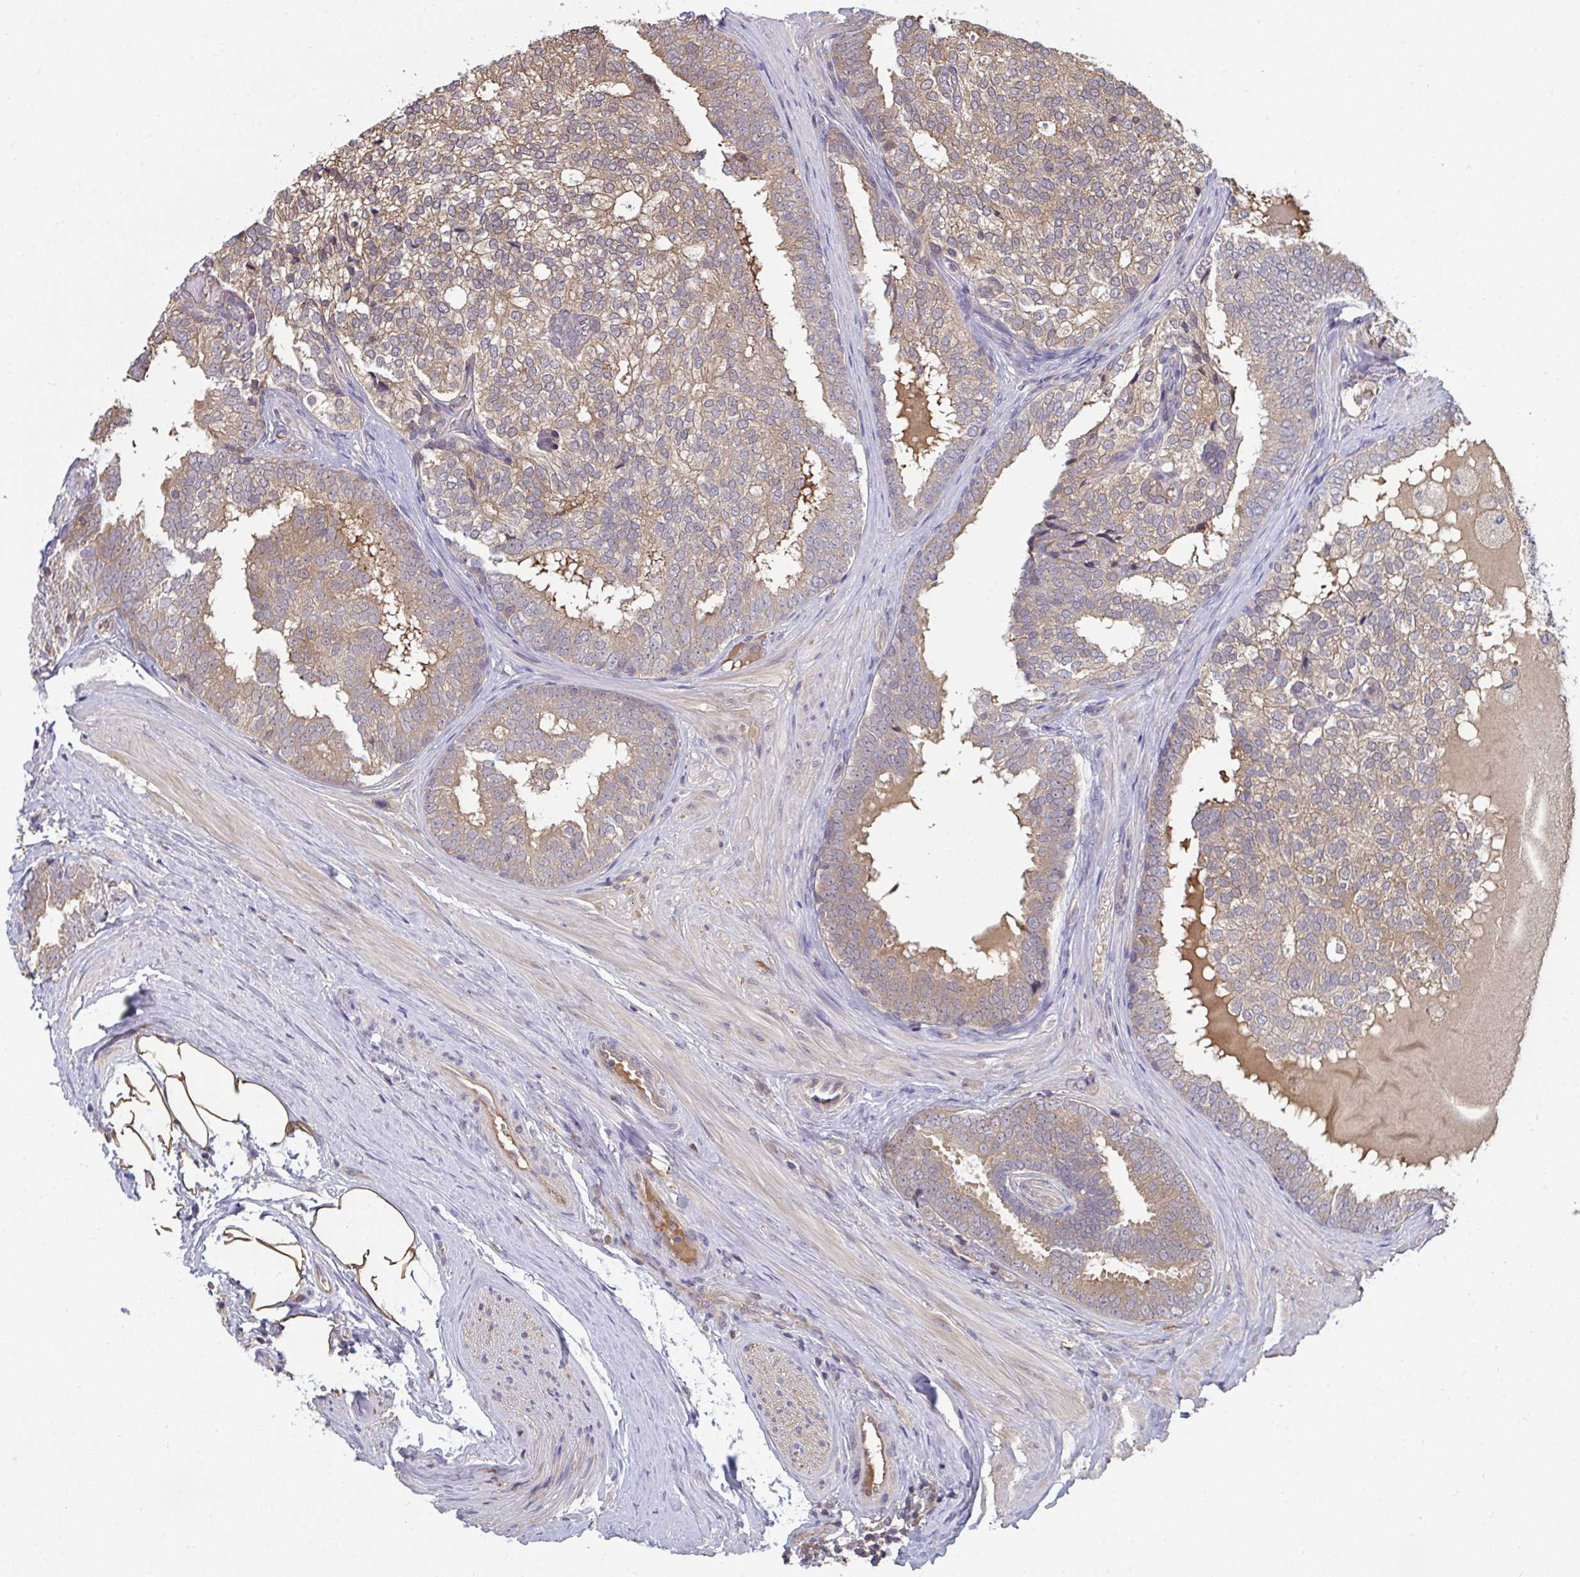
{"staining": {"intensity": "moderate", "quantity": "25%-75%", "location": "cytoplasmic/membranous"}, "tissue": "prostate cancer", "cell_type": "Tumor cells", "image_type": "cancer", "snomed": [{"axis": "morphology", "description": "Adenocarcinoma, High grade"}, {"axis": "topography", "description": "Prostate"}], "caption": "Brown immunohistochemical staining in prostate cancer (adenocarcinoma (high-grade)) shows moderate cytoplasmic/membranous staining in approximately 25%-75% of tumor cells. Immunohistochemistry (ihc) stains the protein in brown and the nuclei are stained blue.", "gene": "TTC9C", "patient": {"sex": "male", "age": 72}}